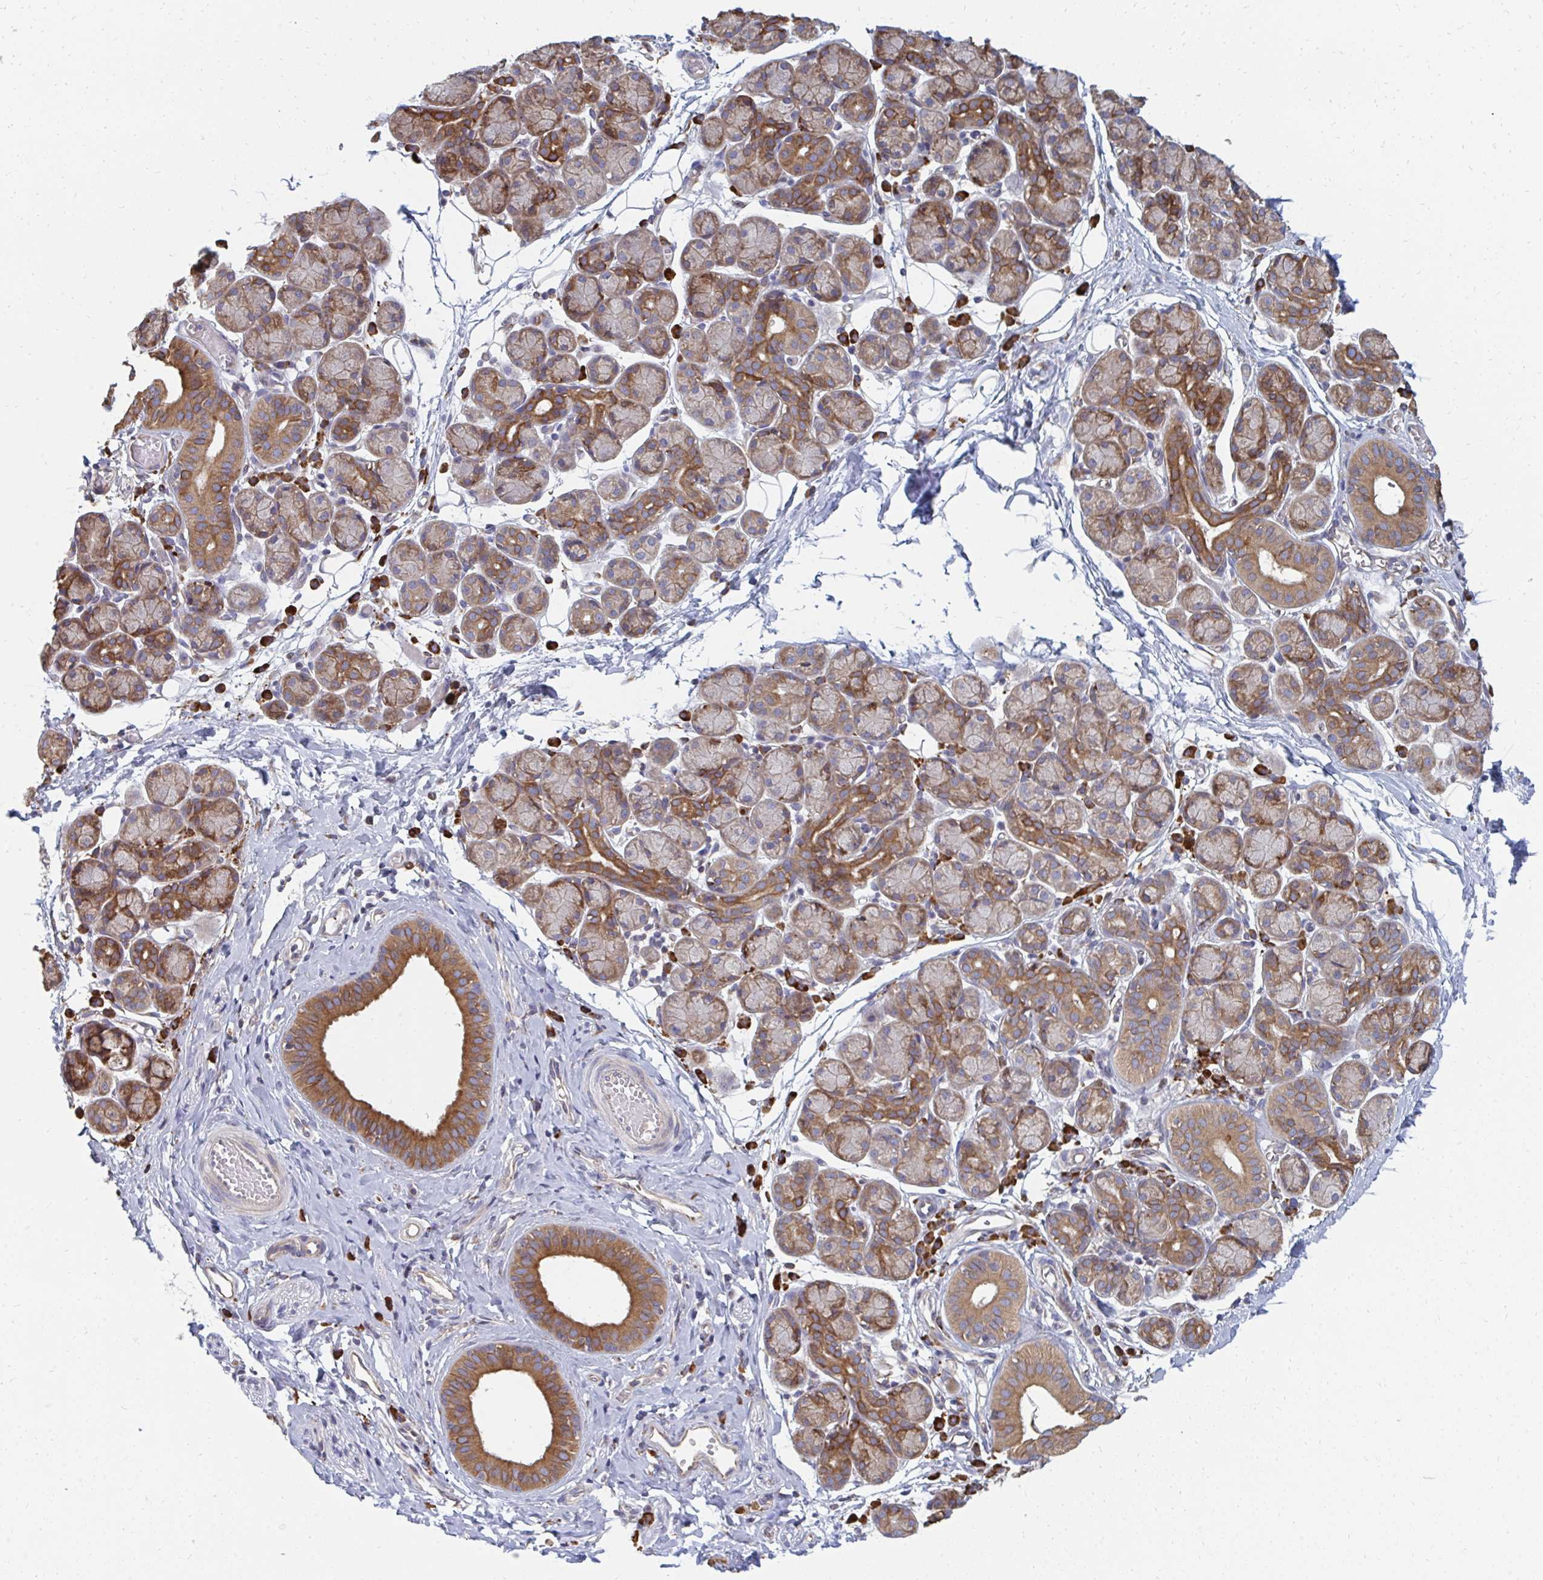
{"staining": {"intensity": "moderate", "quantity": "25%-75%", "location": "cytoplasmic/membranous"}, "tissue": "salivary gland", "cell_type": "Glandular cells", "image_type": "normal", "snomed": [{"axis": "morphology", "description": "Normal tissue, NOS"}, {"axis": "morphology", "description": "Inflammation, NOS"}, {"axis": "topography", "description": "Lymph node"}, {"axis": "topography", "description": "Salivary gland"}], "caption": "About 25%-75% of glandular cells in unremarkable salivary gland reveal moderate cytoplasmic/membranous protein expression as visualized by brown immunohistochemical staining.", "gene": "PPP1R13L", "patient": {"sex": "male", "age": 3}}